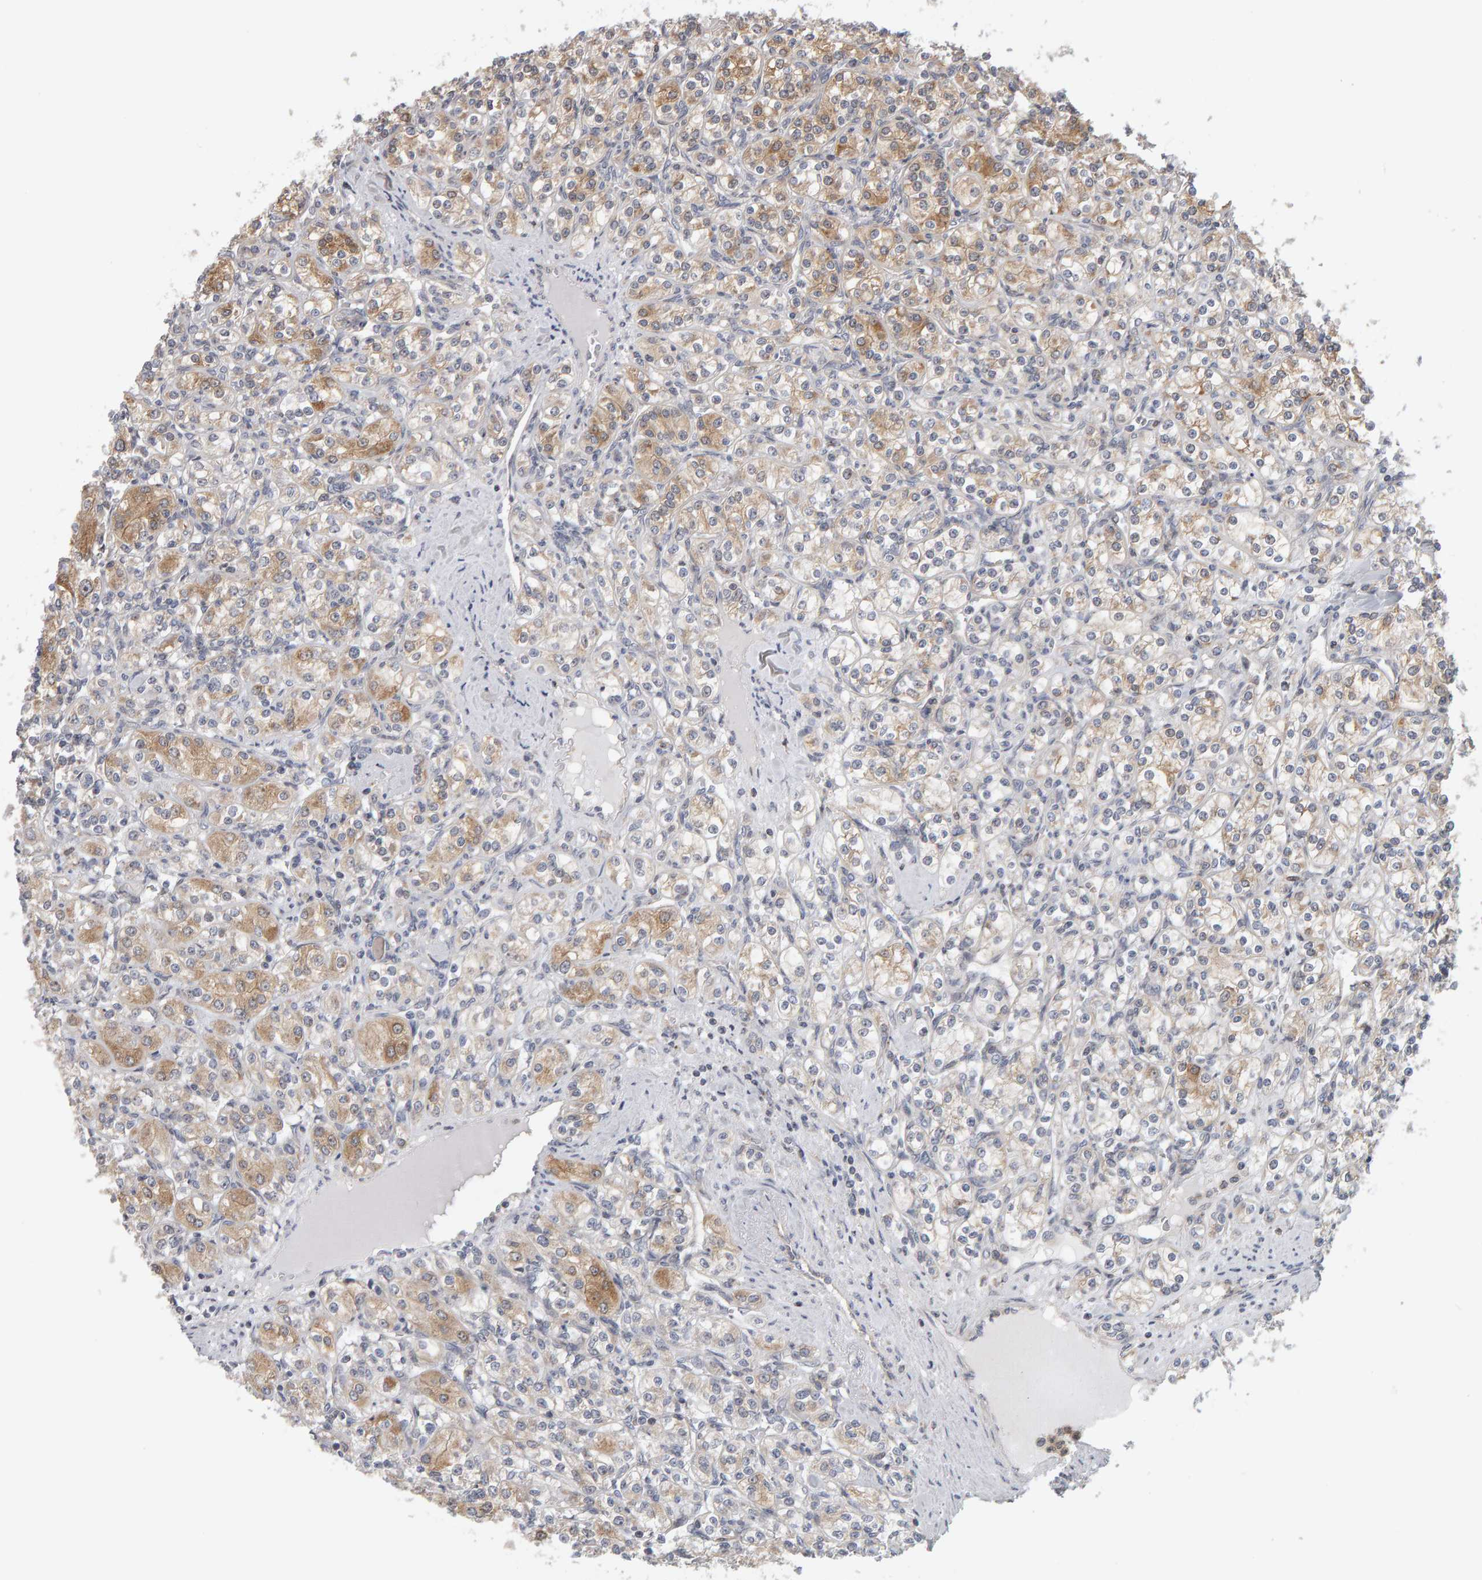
{"staining": {"intensity": "moderate", "quantity": "25%-75%", "location": "cytoplasmic/membranous"}, "tissue": "renal cancer", "cell_type": "Tumor cells", "image_type": "cancer", "snomed": [{"axis": "morphology", "description": "Adenocarcinoma, NOS"}, {"axis": "topography", "description": "Kidney"}], "caption": "Human renal adenocarcinoma stained with a brown dye shows moderate cytoplasmic/membranous positive staining in approximately 25%-75% of tumor cells.", "gene": "MSRA", "patient": {"sex": "male", "age": 77}}